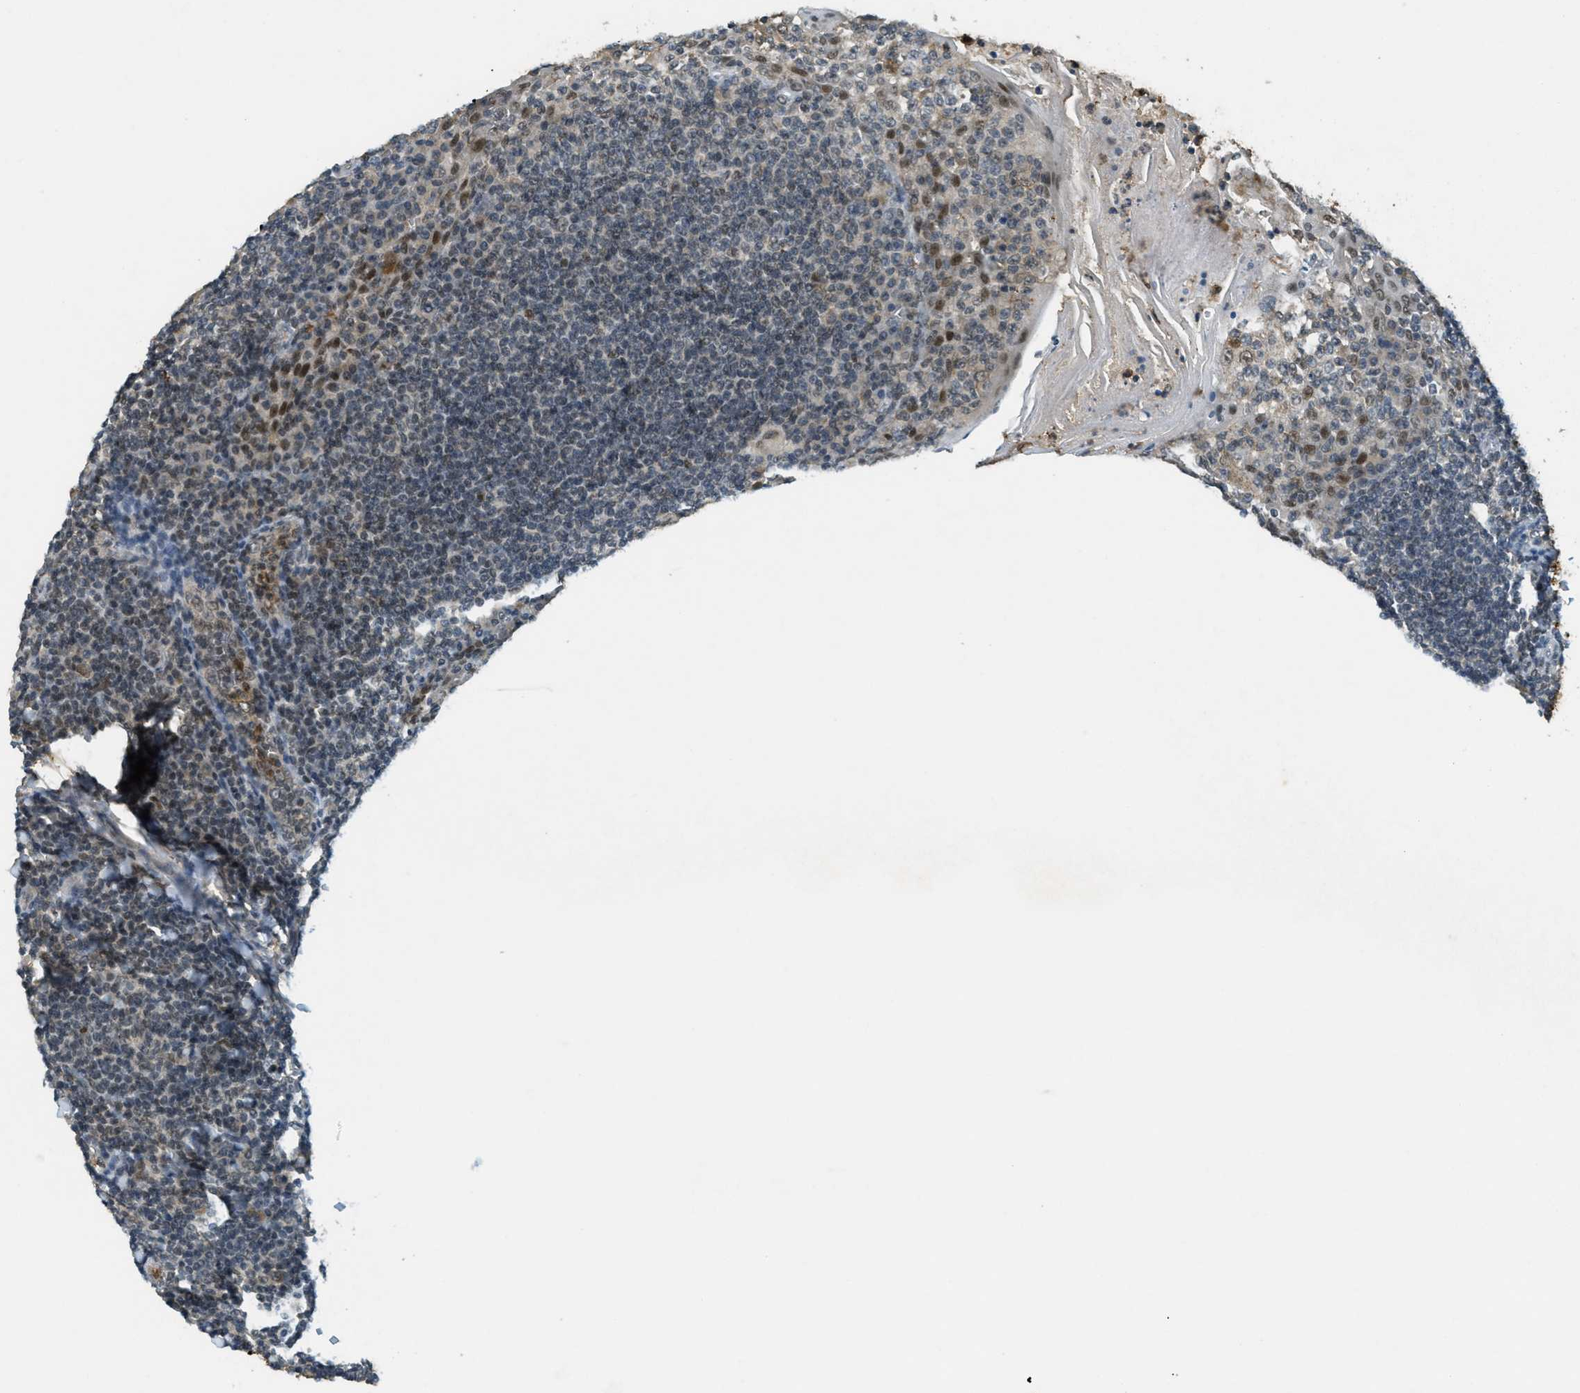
{"staining": {"intensity": "weak", "quantity": "25%-75%", "location": "cytoplasmic/membranous,nuclear"}, "tissue": "tonsil", "cell_type": "Germinal center cells", "image_type": "normal", "snomed": [{"axis": "morphology", "description": "Normal tissue, NOS"}, {"axis": "topography", "description": "Tonsil"}], "caption": "Immunohistochemistry (IHC) histopathology image of normal human tonsil stained for a protein (brown), which shows low levels of weak cytoplasmic/membranous,nuclear expression in approximately 25%-75% of germinal center cells.", "gene": "TCF20", "patient": {"sex": "male", "age": 31}}